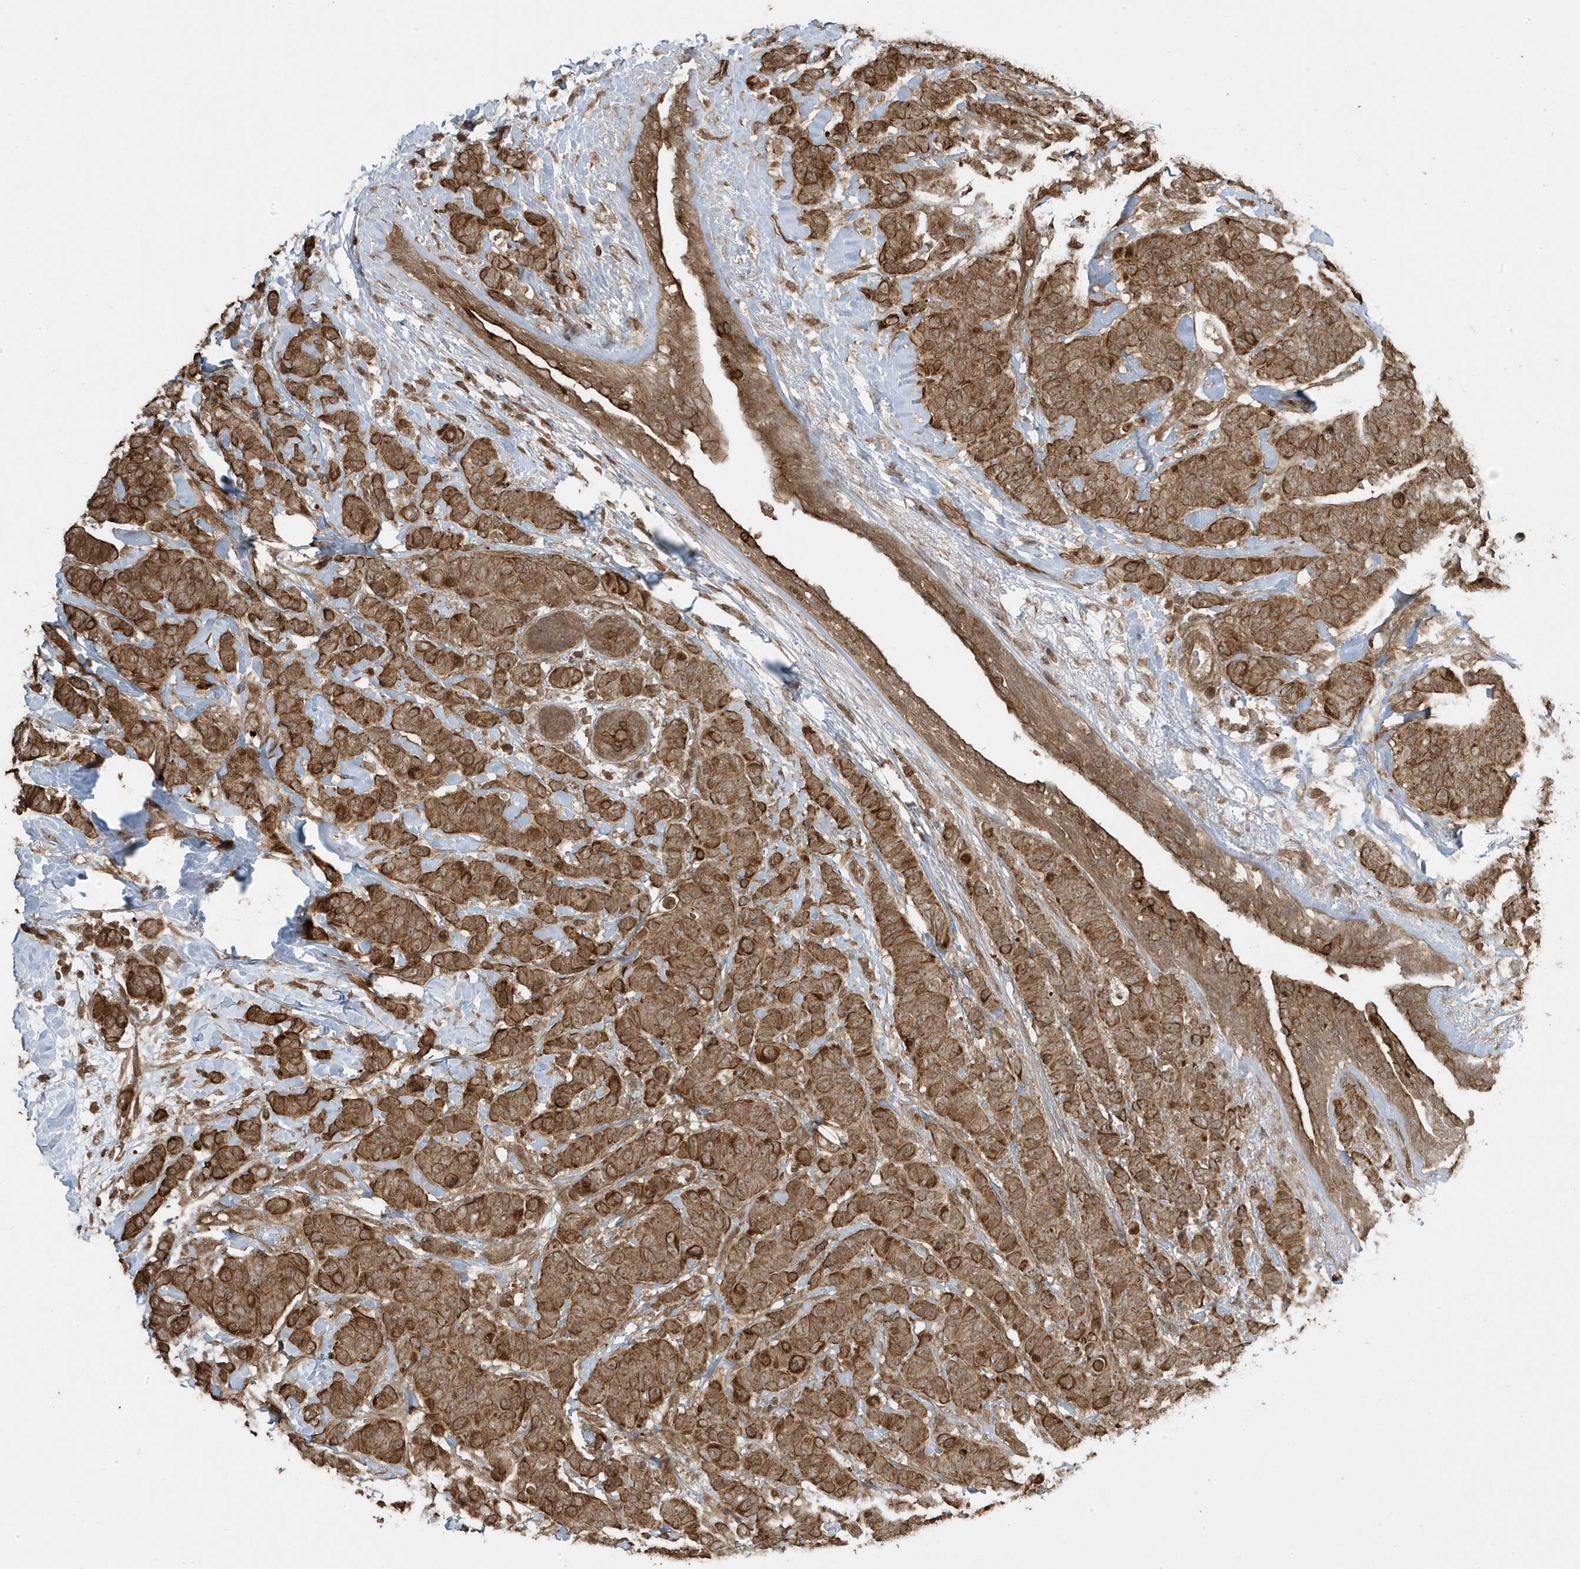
{"staining": {"intensity": "strong", "quantity": ">75%", "location": "cytoplasmic/membranous"}, "tissue": "breast cancer", "cell_type": "Tumor cells", "image_type": "cancer", "snomed": [{"axis": "morphology", "description": "Normal tissue, NOS"}, {"axis": "morphology", "description": "Duct carcinoma"}, {"axis": "topography", "description": "Breast"}], "caption": "Protein staining demonstrates strong cytoplasmic/membranous staining in approximately >75% of tumor cells in breast cancer.", "gene": "ASAP1", "patient": {"sex": "female", "age": 40}}